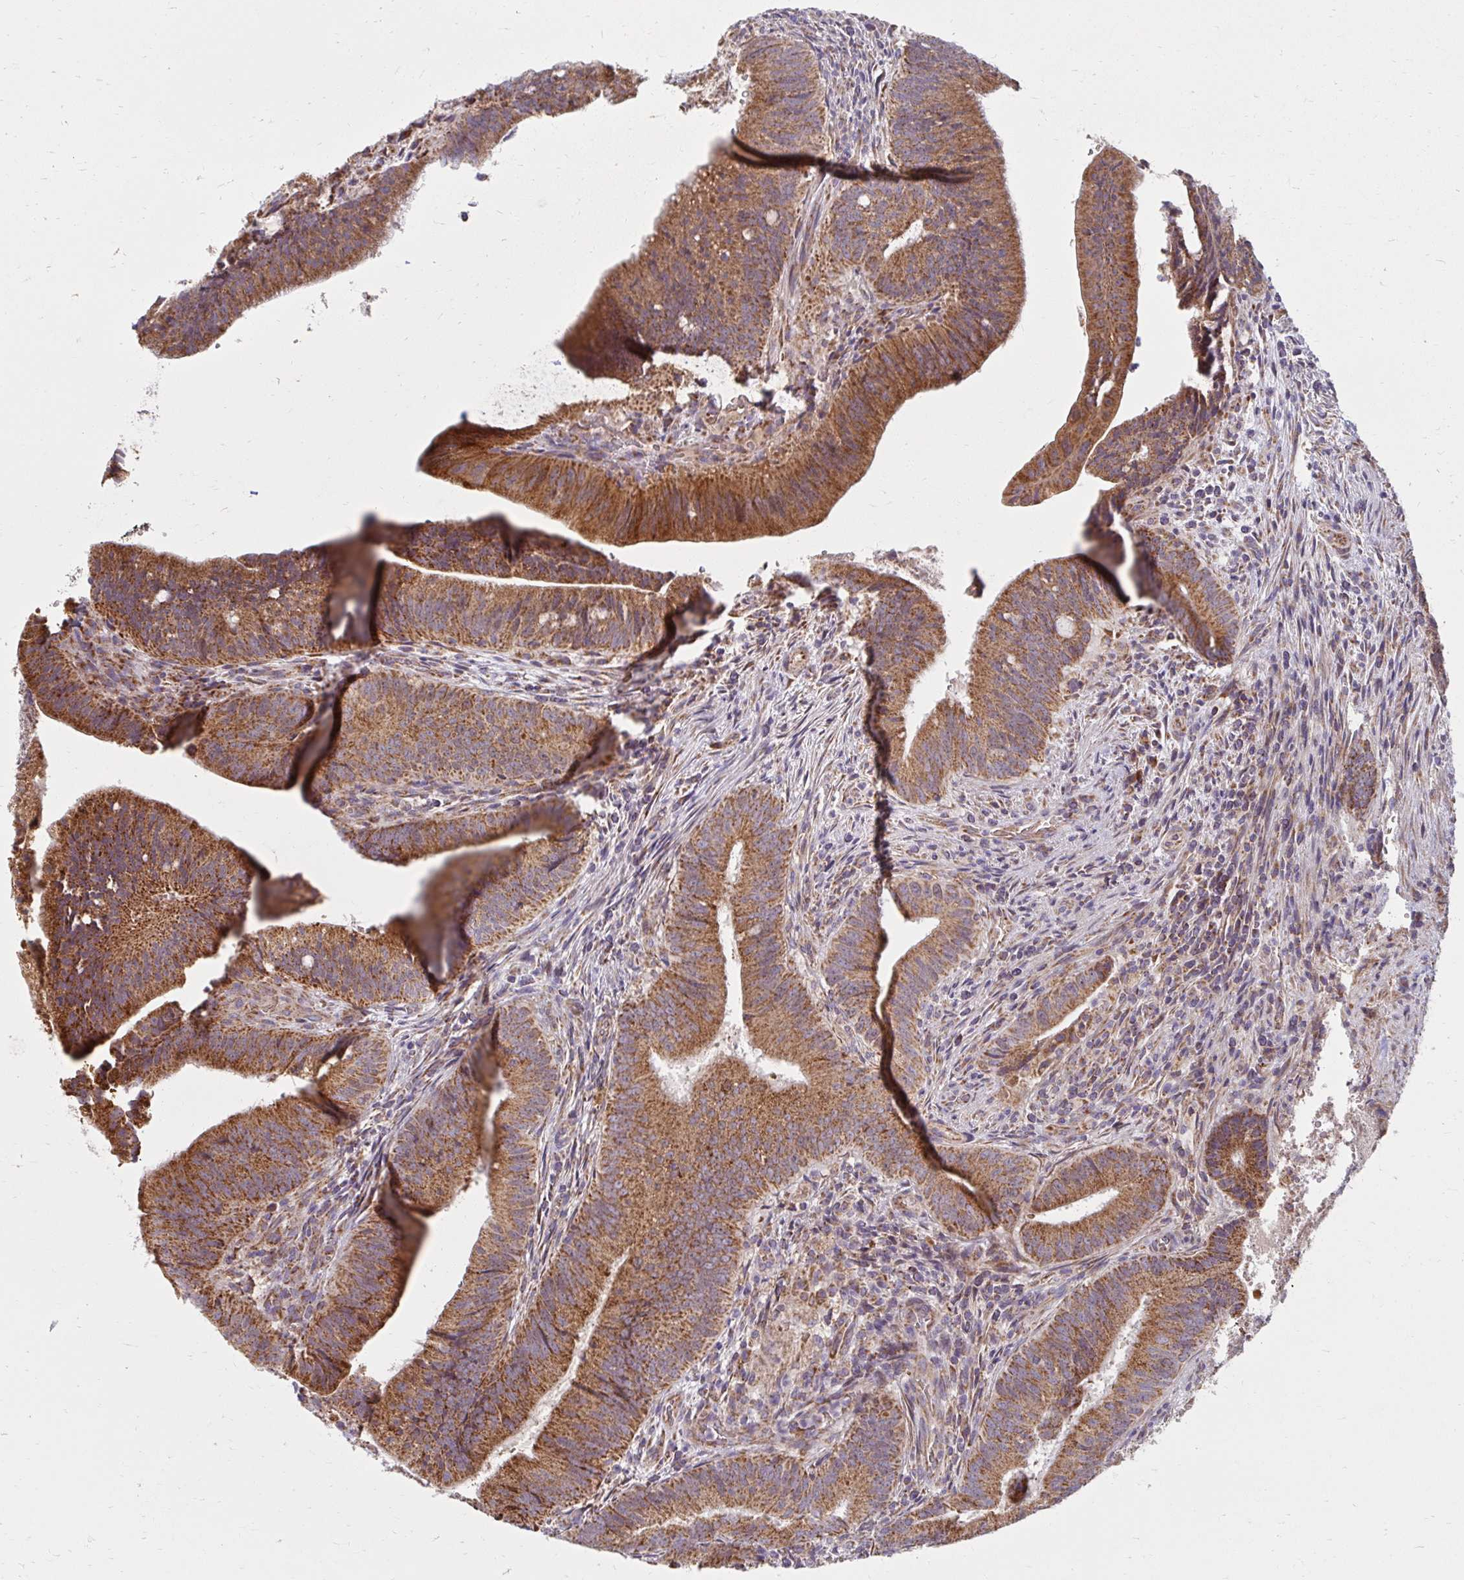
{"staining": {"intensity": "moderate", "quantity": ">75%", "location": "cytoplasmic/membranous"}, "tissue": "colorectal cancer", "cell_type": "Tumor cells", "image_type": "cancer", "snomed": [{"axis": "morphology", "description": "Adenocarcinoma, NOS"}, {"axis": "topography", "description": "Colon"}], "caption": "Colorectal adenocarcinoma stained for a protein (brown) demonstrates moderate cytoplasmic/membranous positive positivity in approximately >75% of tumor cells.", "gene": "SKP2", "patient": {"sex": "female", "age": 43}}